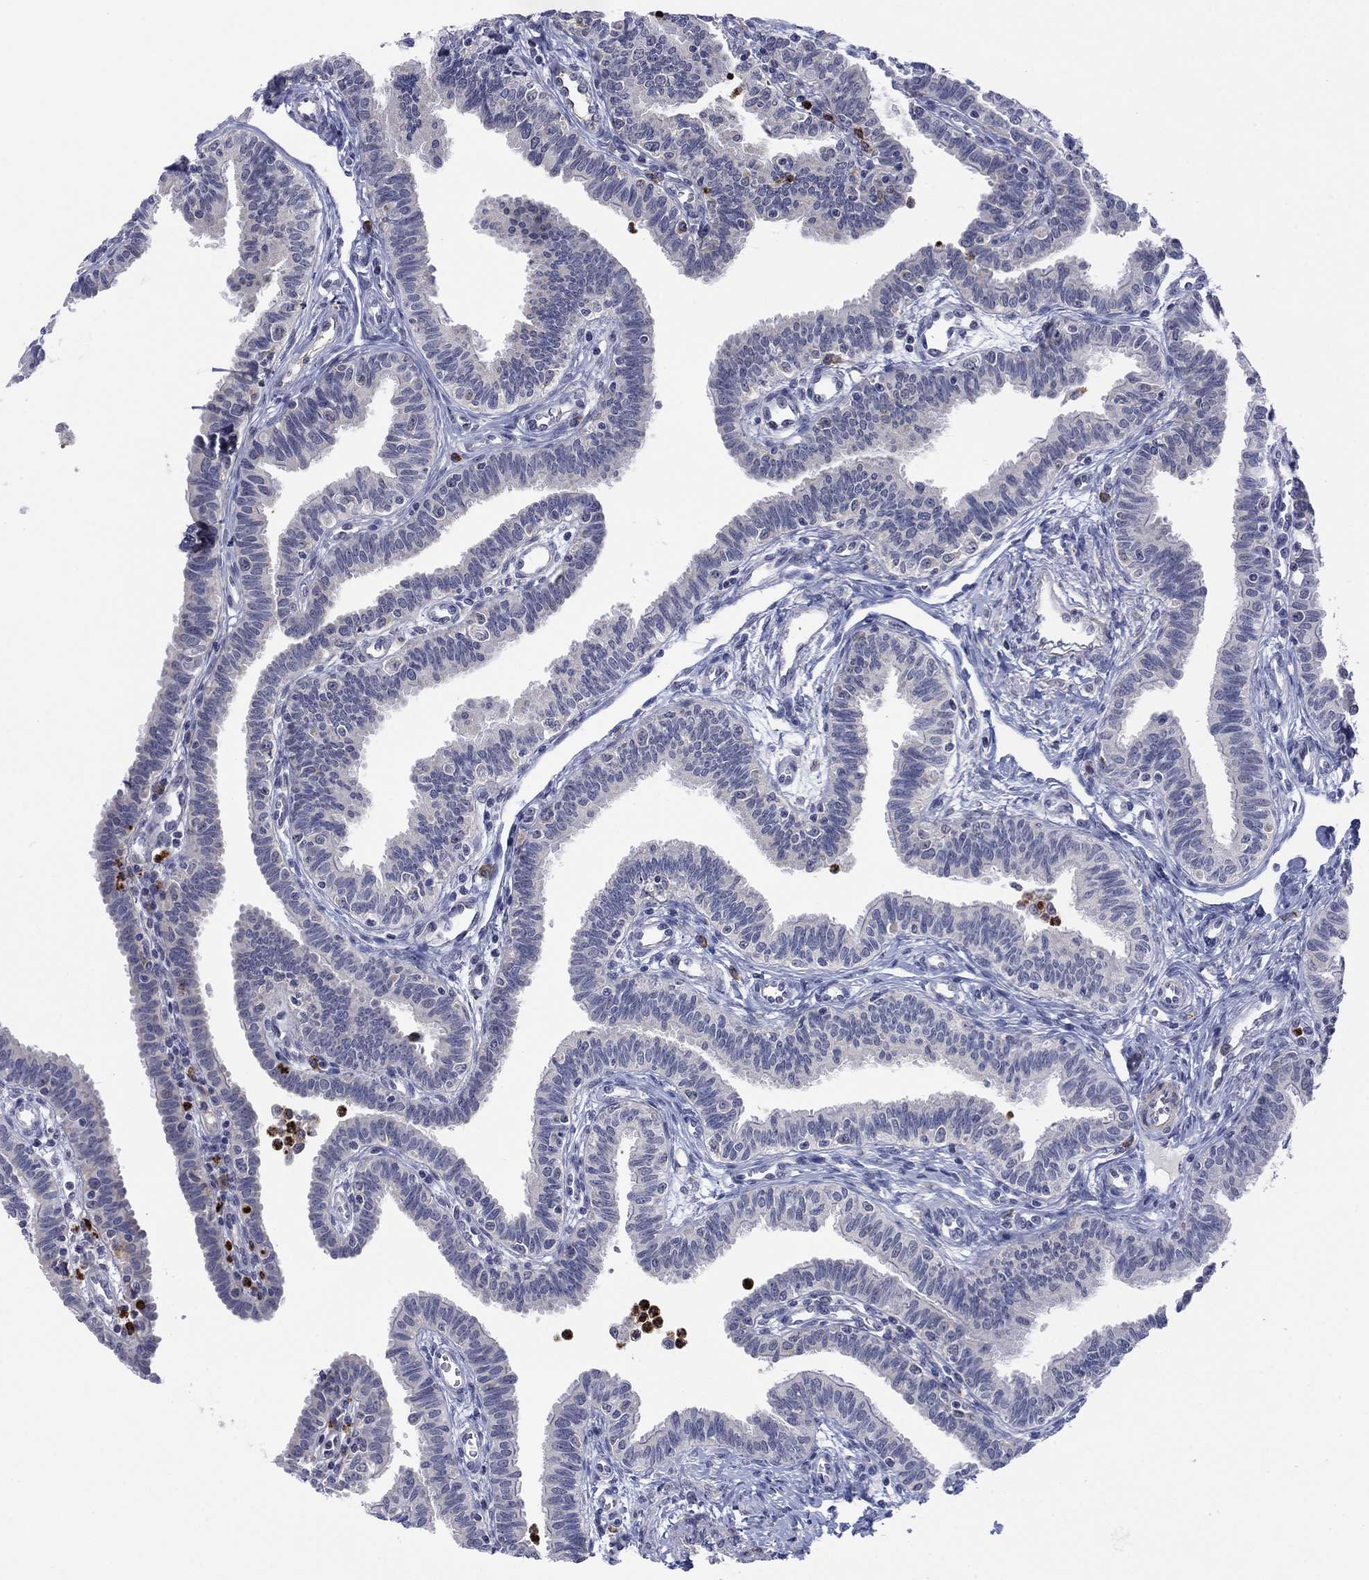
{"staining": {"intensity": "negative", "quantity": "none", "location": "none"}, "tissue": "fallopian tube", "cell_type": "Glandular cells", "image_type": "normal", "snomed": [{"axis": "morphology", "description": "Normal tissue, NOS"}, {"axis": "topography", "description": "Fallopian tube"}], "caption": "The immunohistochemistry (IHC) micrograph has no significant staining in glandular cells of fallopian tube. (Brightfield microscopy of DAB (3,3'-diaminobenzidine) IHC at high magnification).", "gene": "MTRFR", "patient": {"sex": "female", "age": 36}}